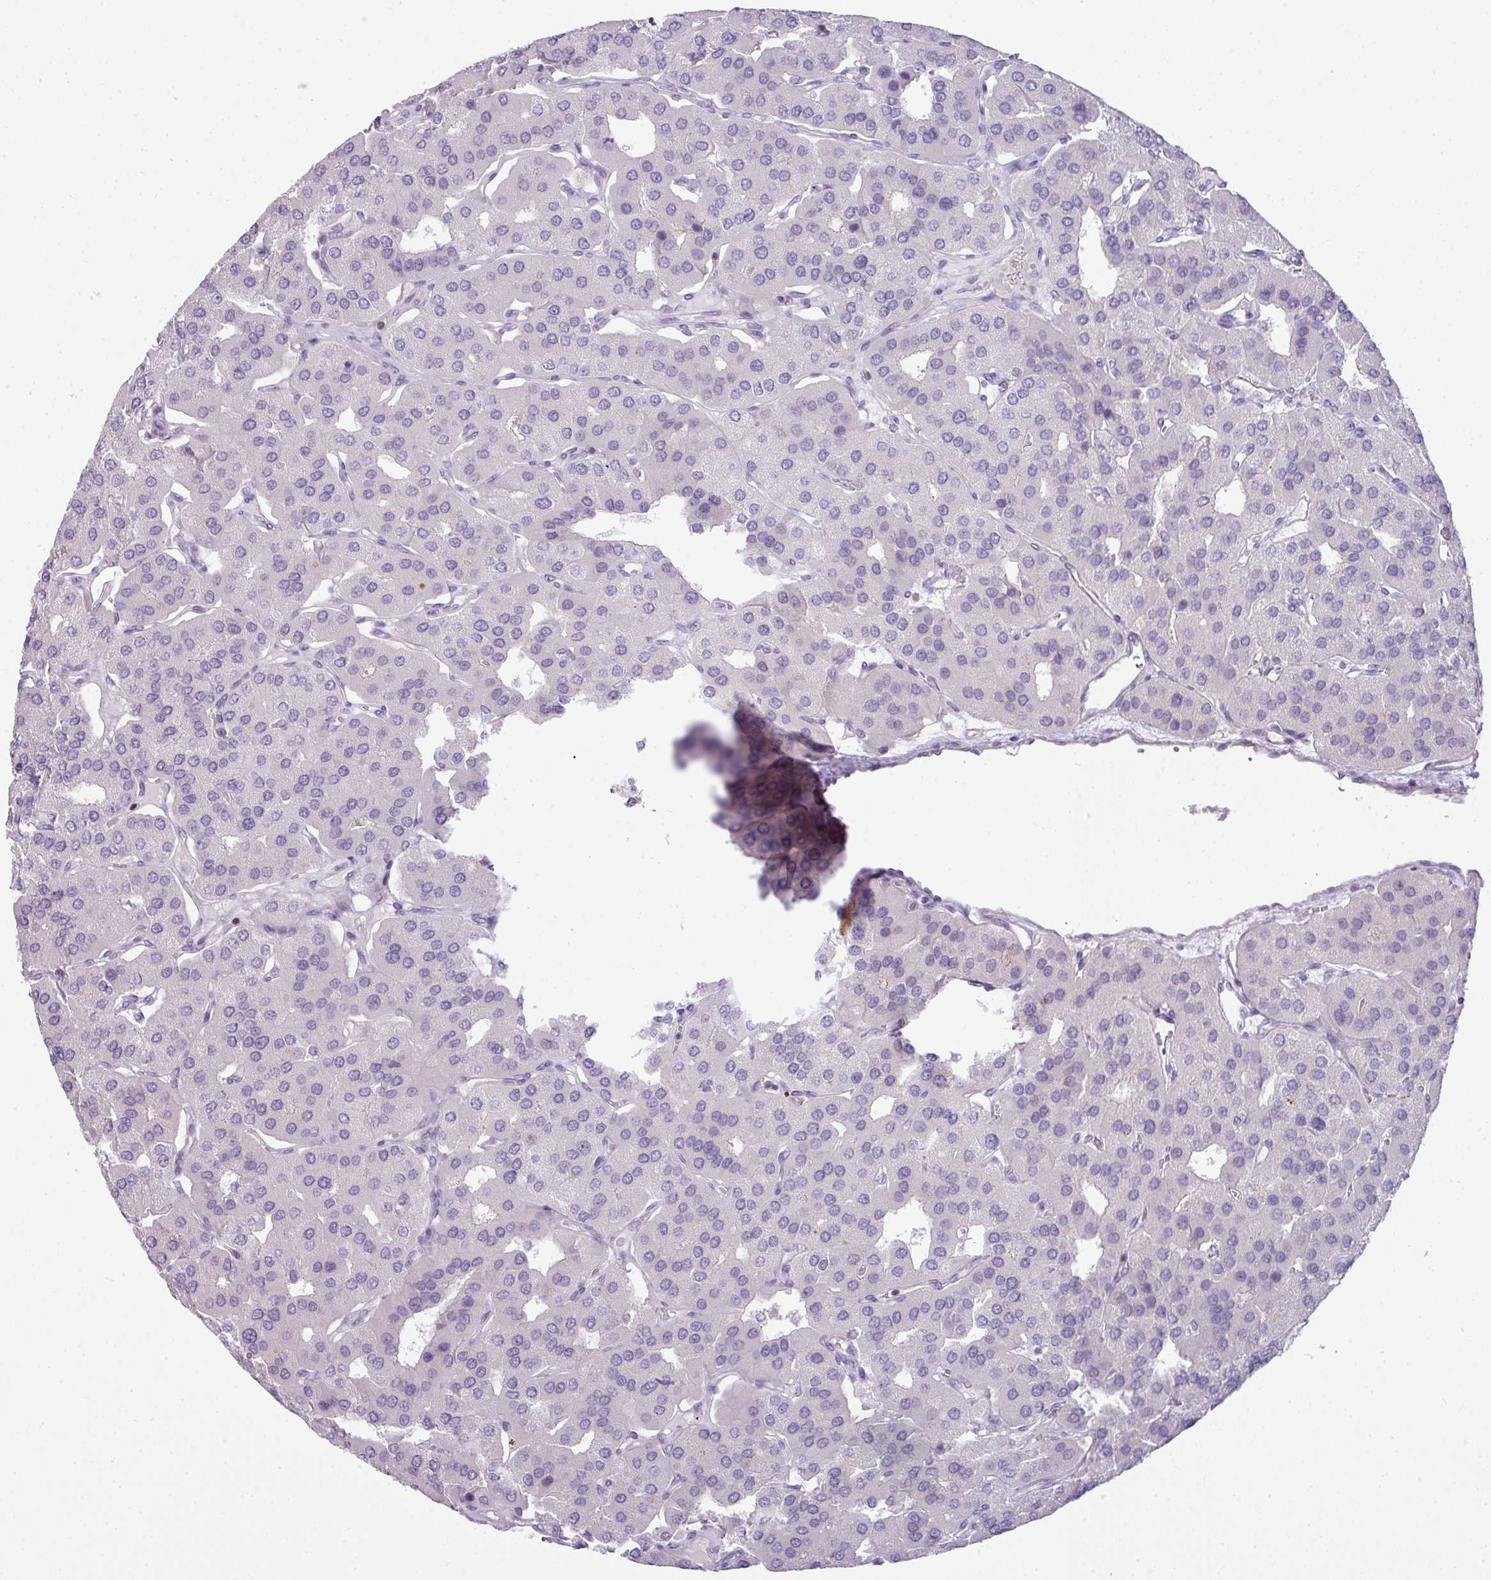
{"staining": {"intensity": "negative", "quantity": "none", "location": "none"}, "tissue": "parathyroid gland", "cell_type": "Glandular cells", "image_type": "normal", "snomed": [{"axis": "morphology", "description": "Normal tissue, NOS"}, {"axis": "morphology", "description": "Adenoma, NOS"}, {"axis": "topography", "description": "Parathyroid gland"}], "caption": "IHC image of unremarkable parathyroid gland: human parathyroid gland stained with DAB demonstrates no significant protein positivity in glandular cells.", "gene": "STAT5A", "patient": {"sex": "female", "age": 86}}